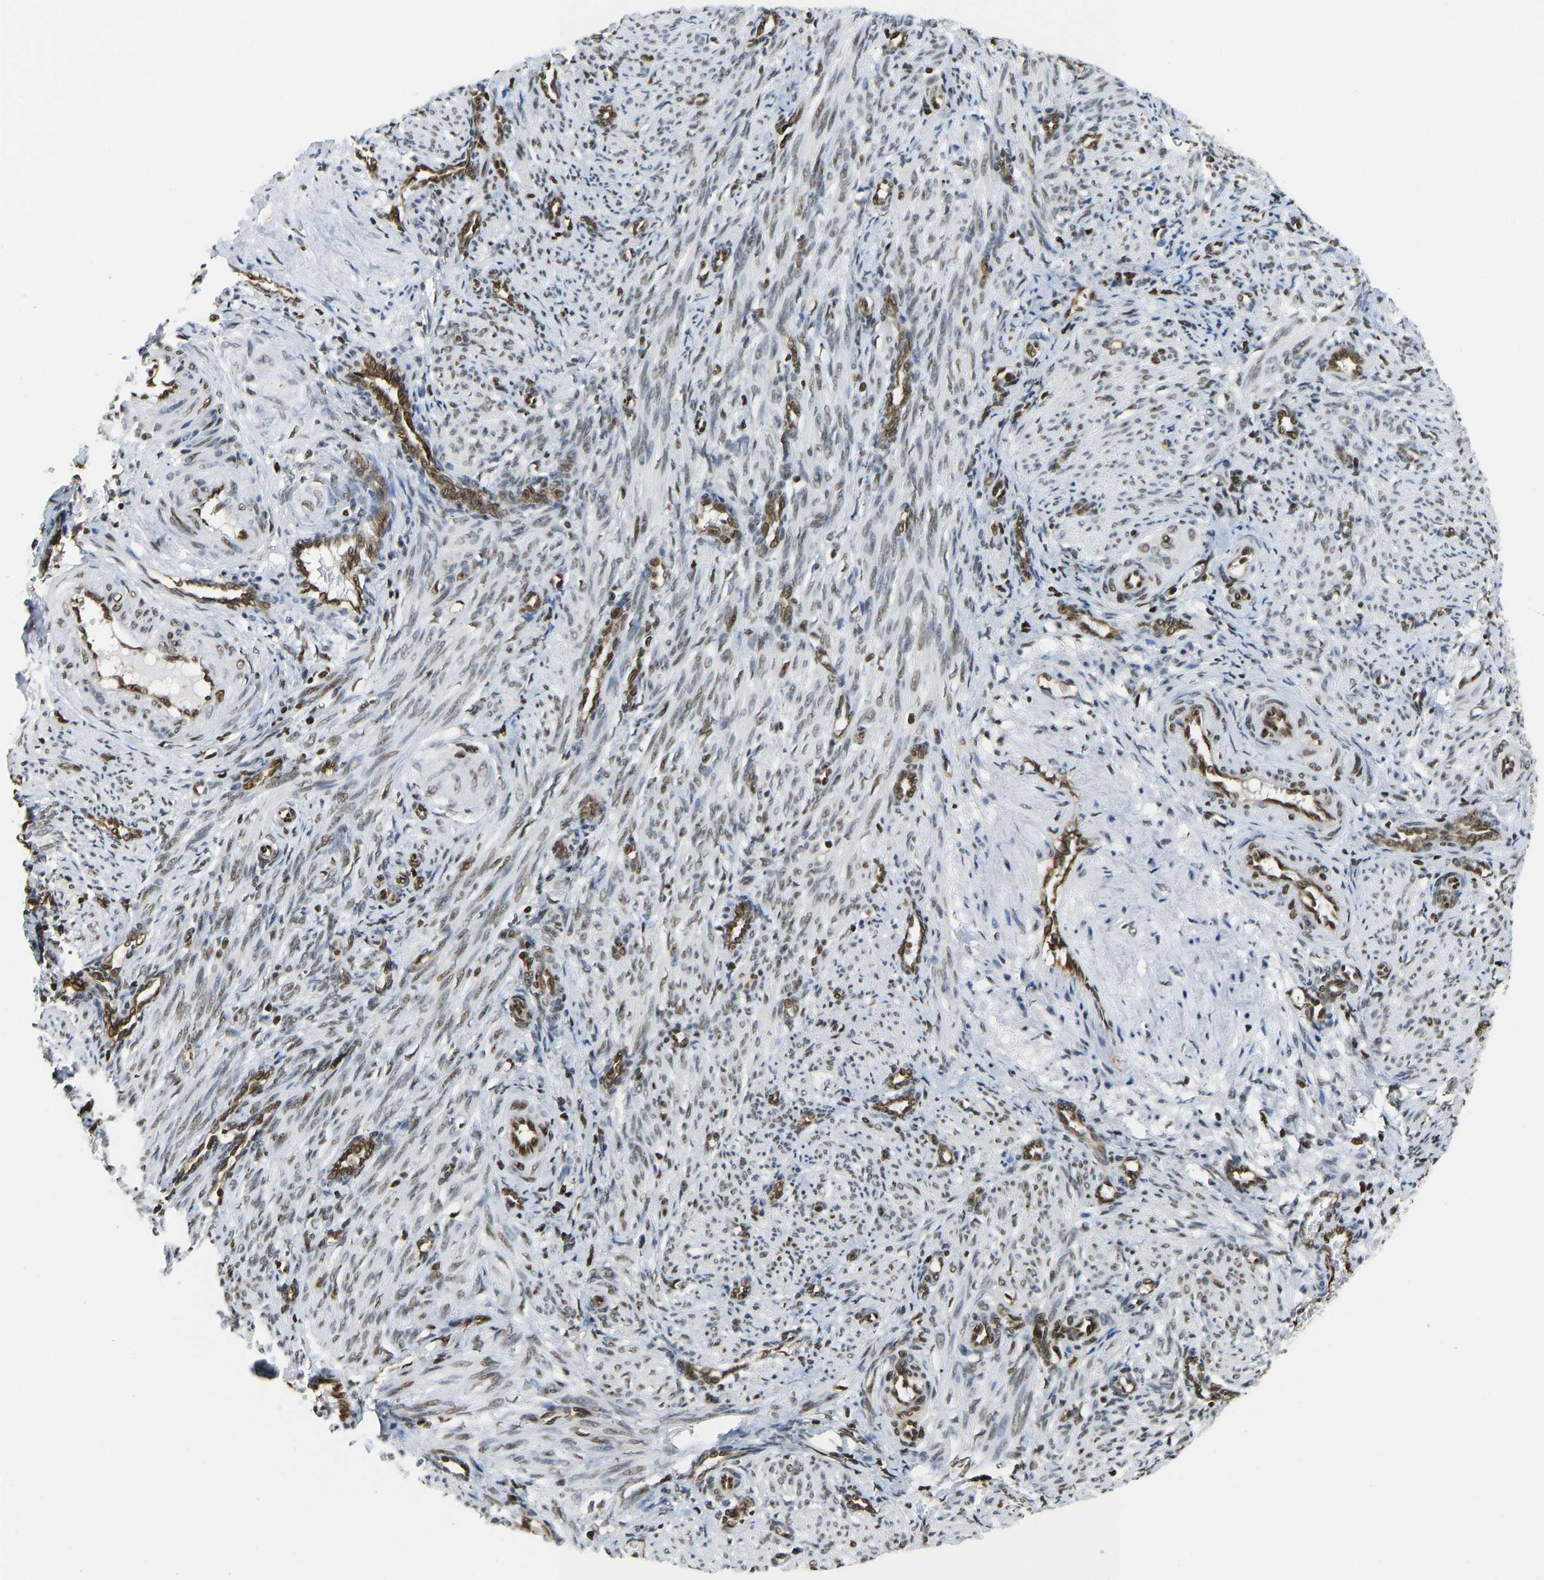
{"staining": {"intensity": "moderate", "quantity": "25%-75%", "location": "nuclear"}, "tissue": "smooth muscle", "cell_type": "Smooth muscle cells", "image_type": "normal", "snomed": [{"axis": "morphology", "description": "Normal tissue, NOS"}, {"axis": "topography", "description": "Endometrium"}], "caption": "Smooth muscle stained for a protein demonstrates moderate nuclear positivity in smooth muscle cells. (DAB (3,3'-diaminobenzidine) IHC with brightfield microscopy, high magnification).", "gene": "ZSCAN20", "patient": {"sex": "female", "age": 33}}